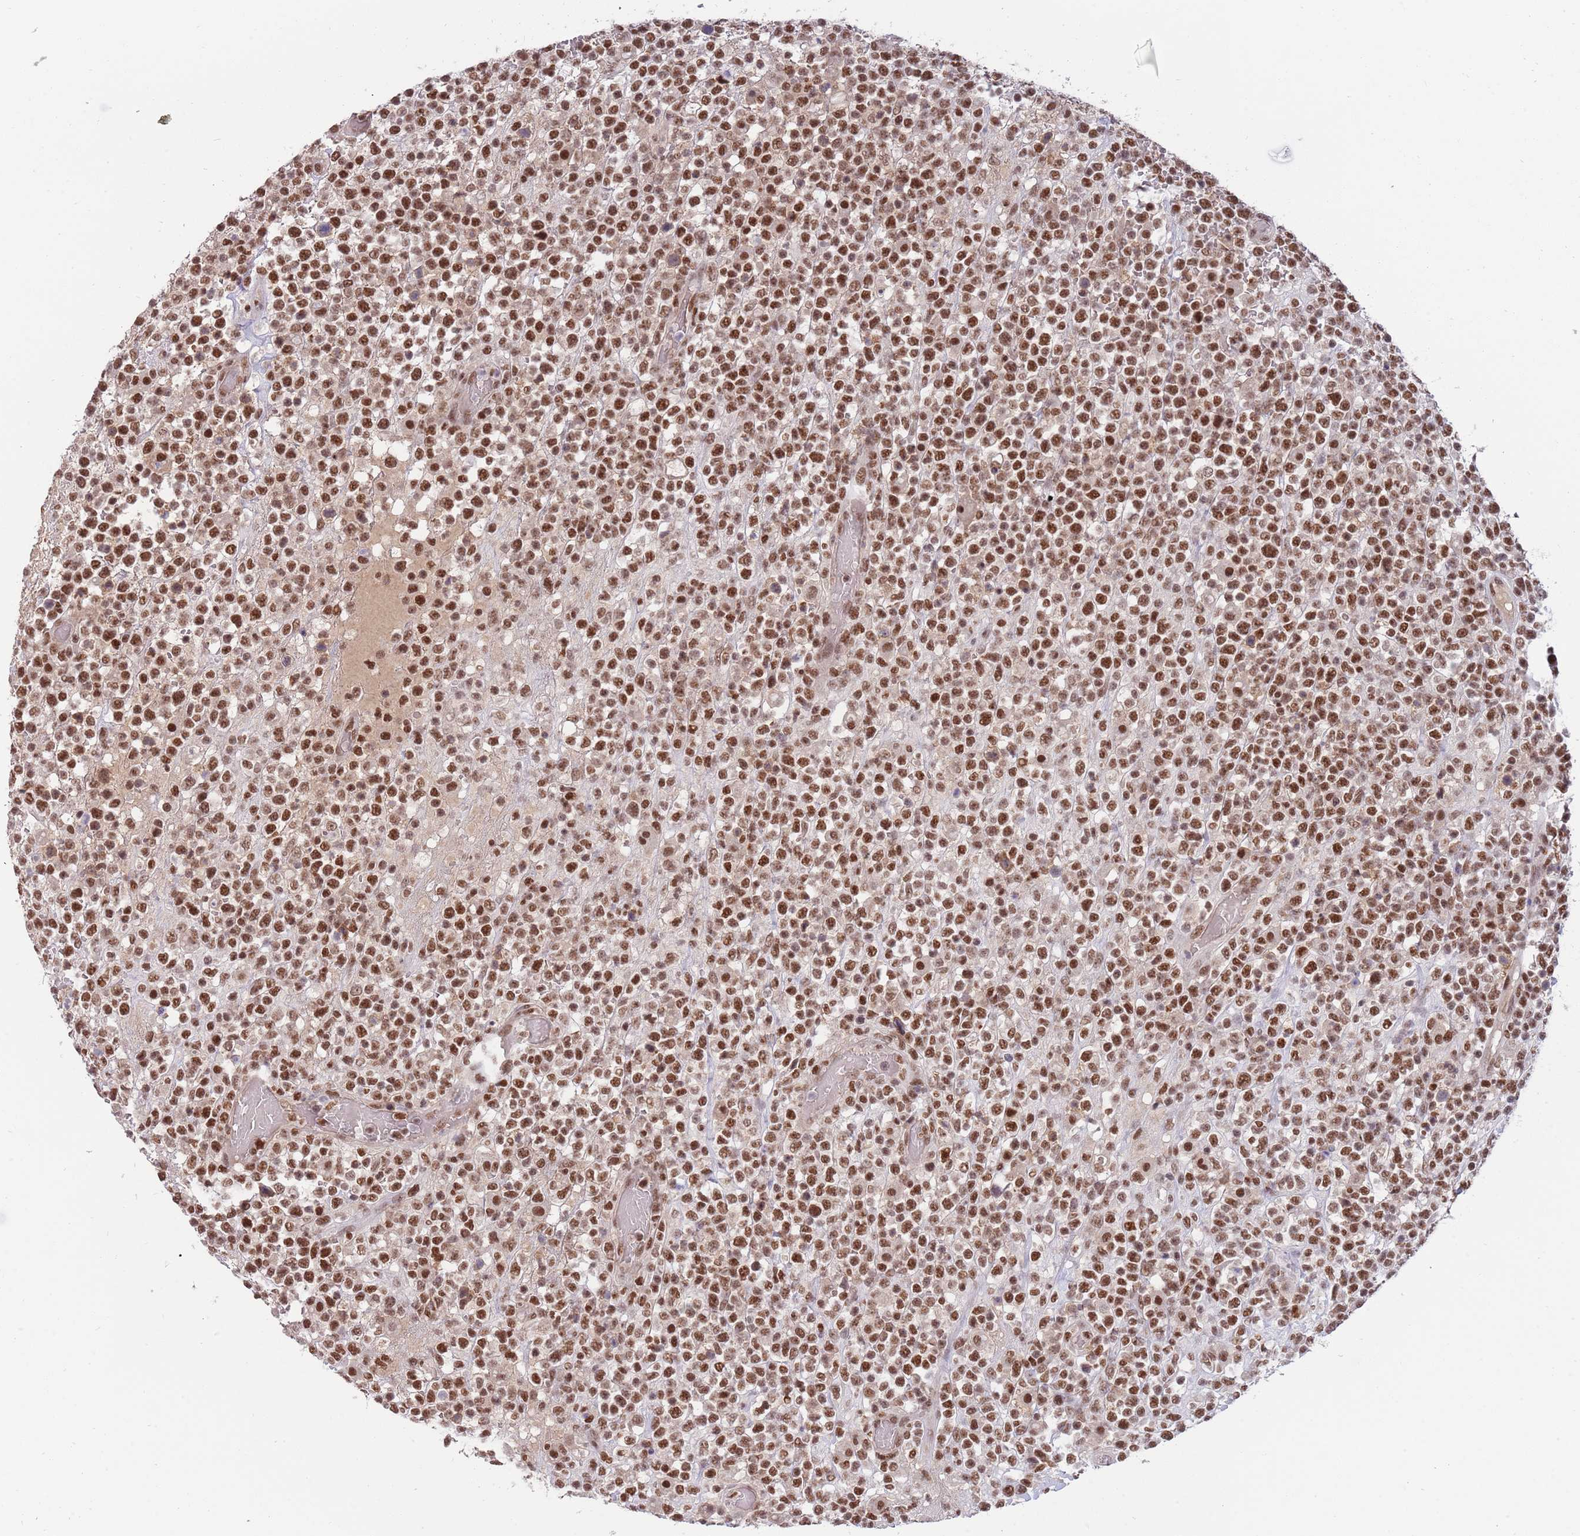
{"staining": {"intensity": "moderate", "quantity": ">75%", "location": "nuclear"}, "tissue": "lymphoma", "cell_type": "Tumor cells", "image_type": "cancer", "snomed": [{"axis": "morphology", "description": "Malignant lymphoma, non-Hodgkin's type, High grade"}, {"axis": "topography", "description": "Colon"}], "caption": "DAB immunohistochemical staining of human lymphoma demonstrates moderate nuclear protein expression in about >75% of tumor cells. (Stains: DAB (3,3'-diaminobenzidine) in brown, nuclei in blue, Microscopy: brightfield microscopy at high magnification).", "gene": "ZBTB7A", "patient": {"sex": "female", "age": 53}}